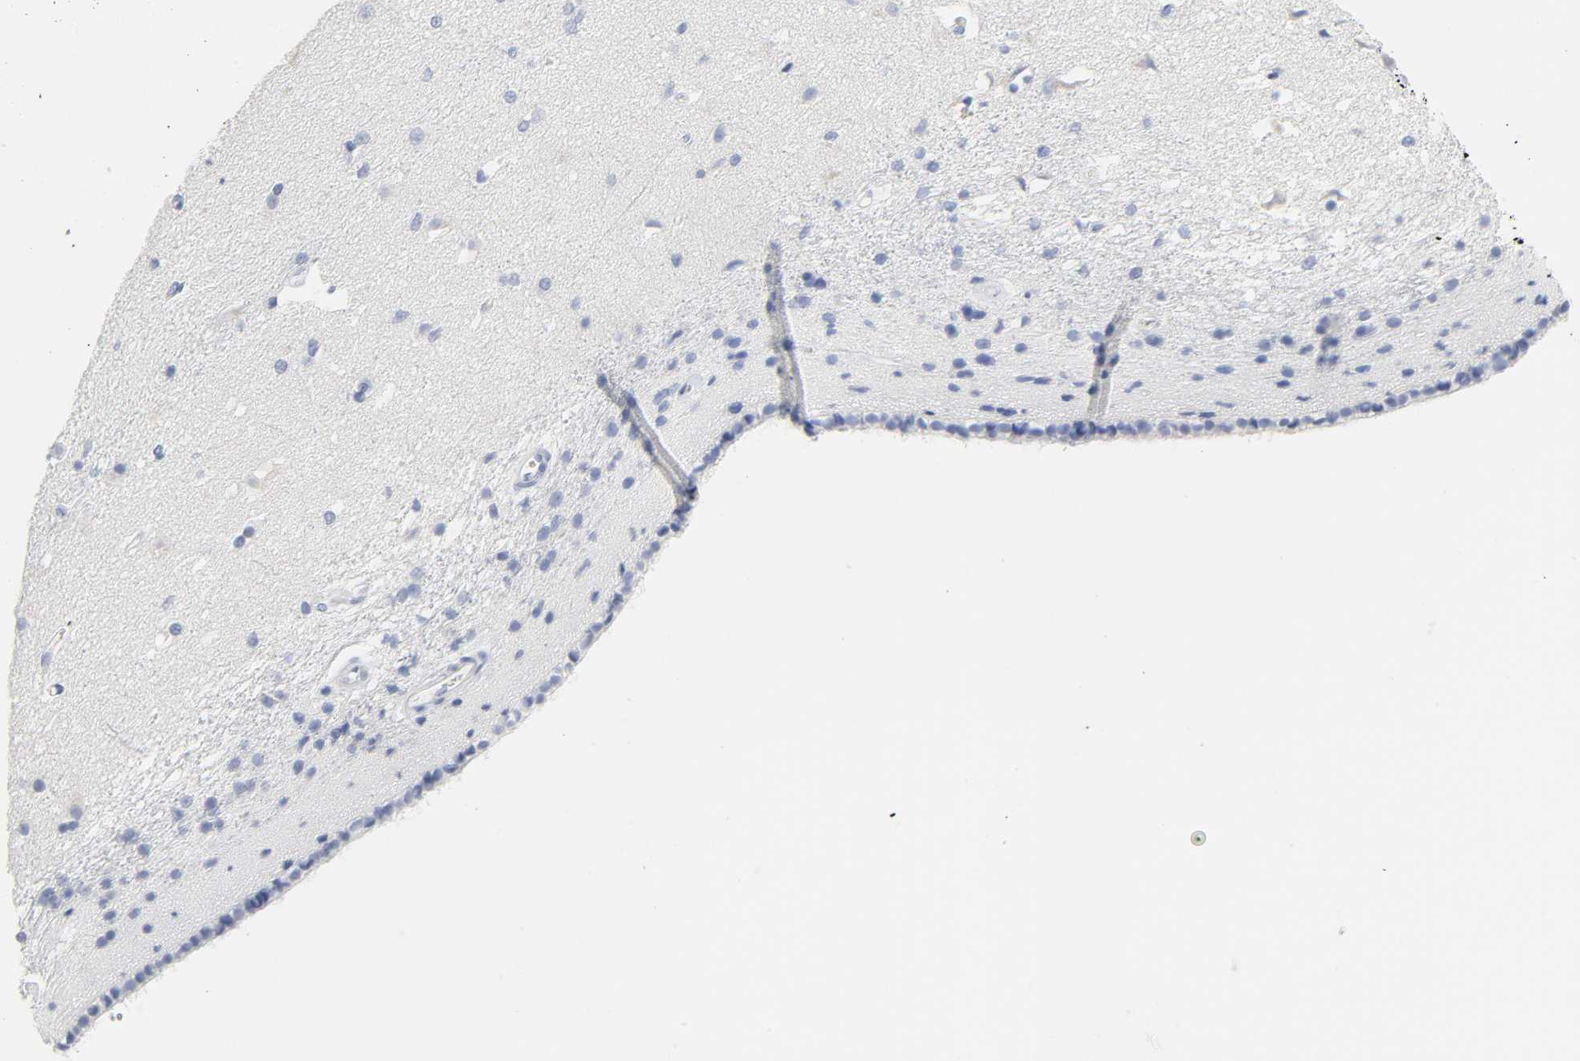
{"staining": {"intensity": "negative", "quantity": "none", "location": "none"}, "tissue": "caudate", "cell_type": "Glial cells", "image_type": "normal", "snomed": [{"axis": "morphology", "description": "Normal tissue, NOS"}, {"axis": "topography", "description": "Lateral ventricle wall"}], "caption": "Immunohistochemical staining of unremarkable human caudate shows no significant staining in glial cells. Nuclei are stained in blue.", "gene": "ACP3", "patient": {"sex": "female", "age": 19}}